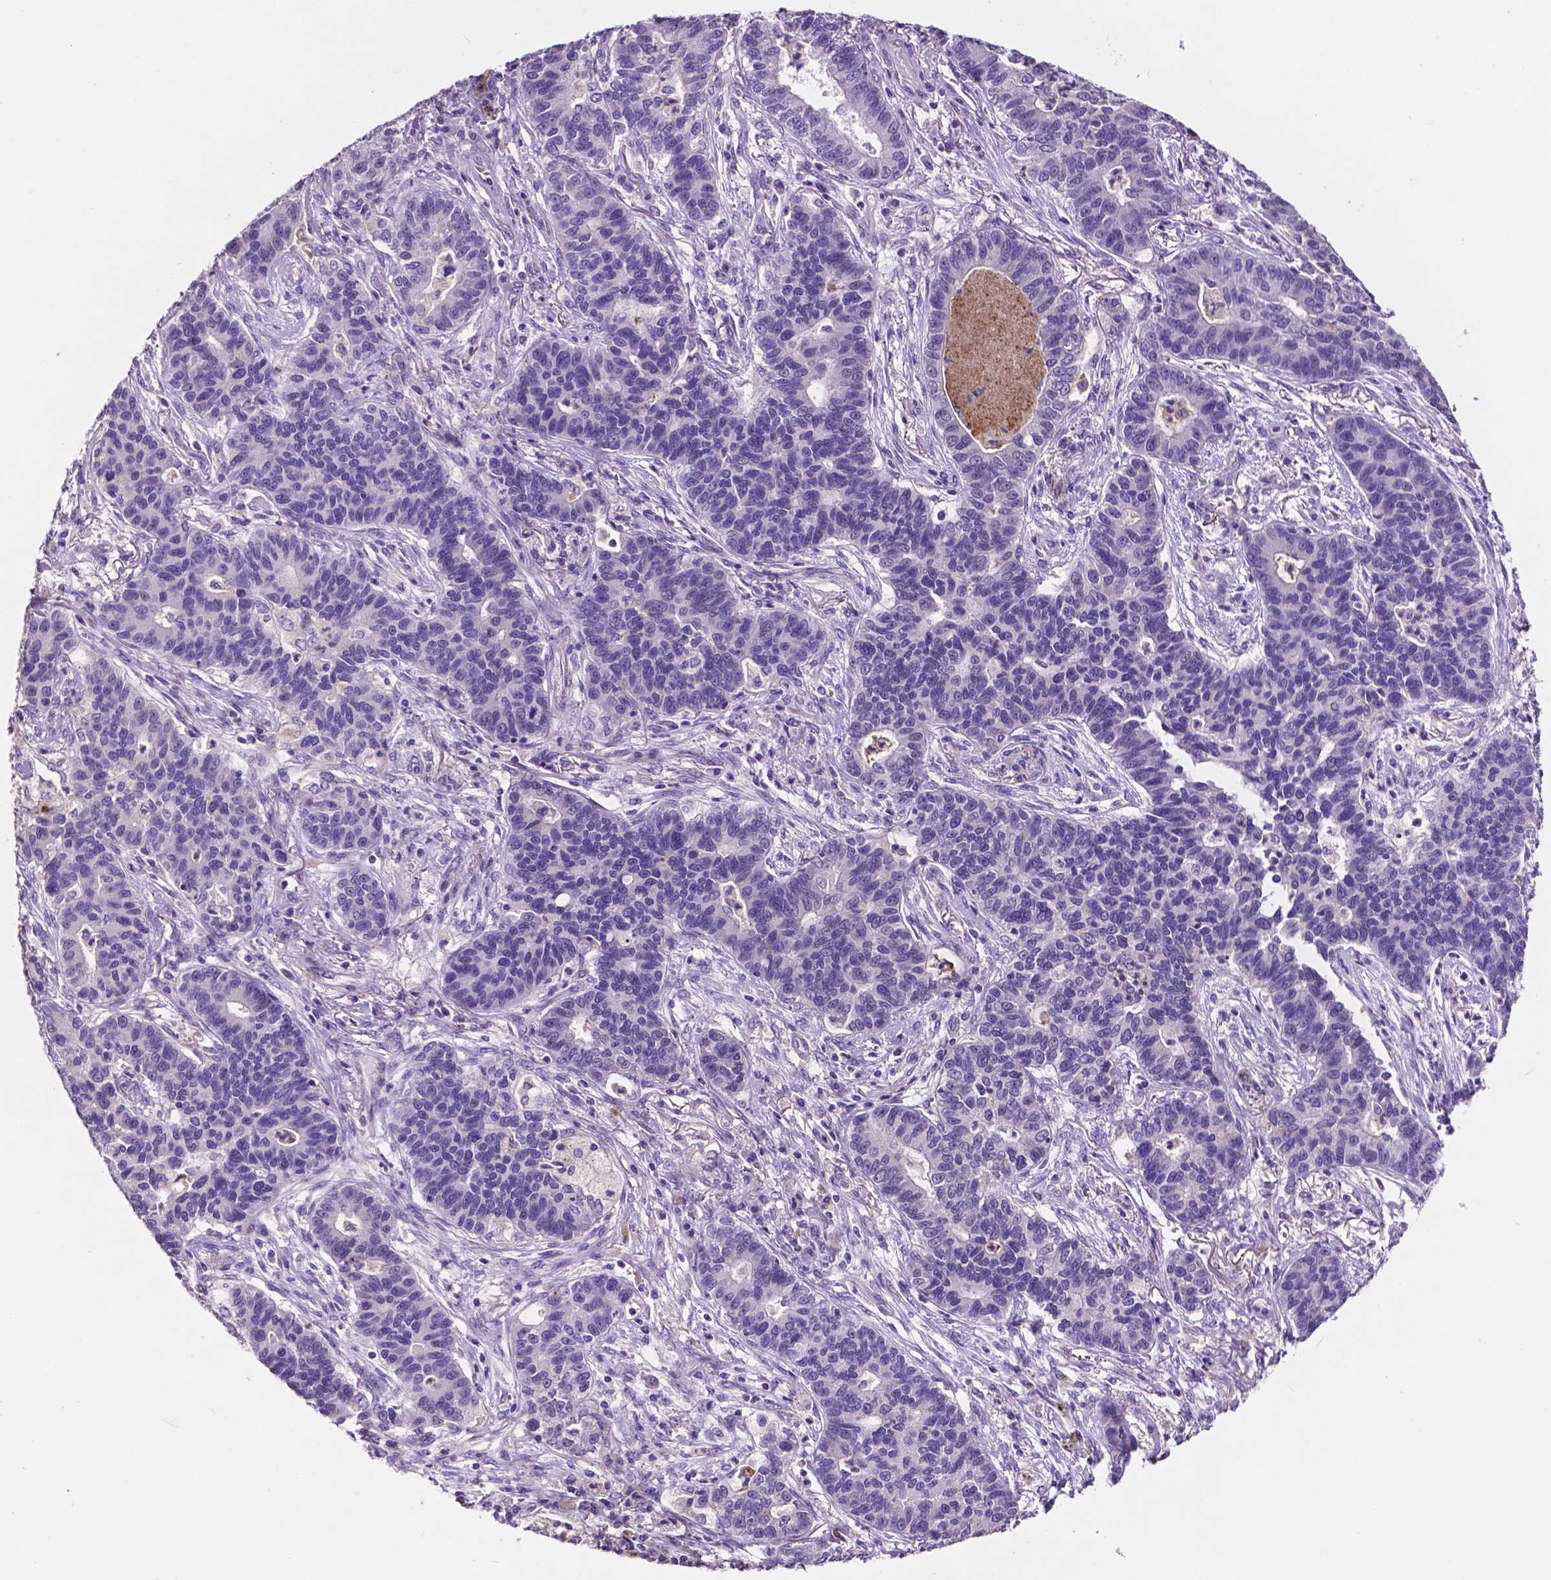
{"staining": {"intensity": "negative", "quantity": "none", "location": "none"}, "tissue": "lung cancer", "cell_type": "Tumor cells", "image_type": "cancer", "snomed": [{"axis": "morphology", "description": "Adenocarcinoma, NOS"}, {"axis": "topography", "description": "Lung"}], "caption": "Lung adenocarcinoma stained for a protein using immunohistochemistry (IHC) shows no positivity tumor cells.", "gene": "PLSCR1", "patient": {"sex": "female", "age": 57}}